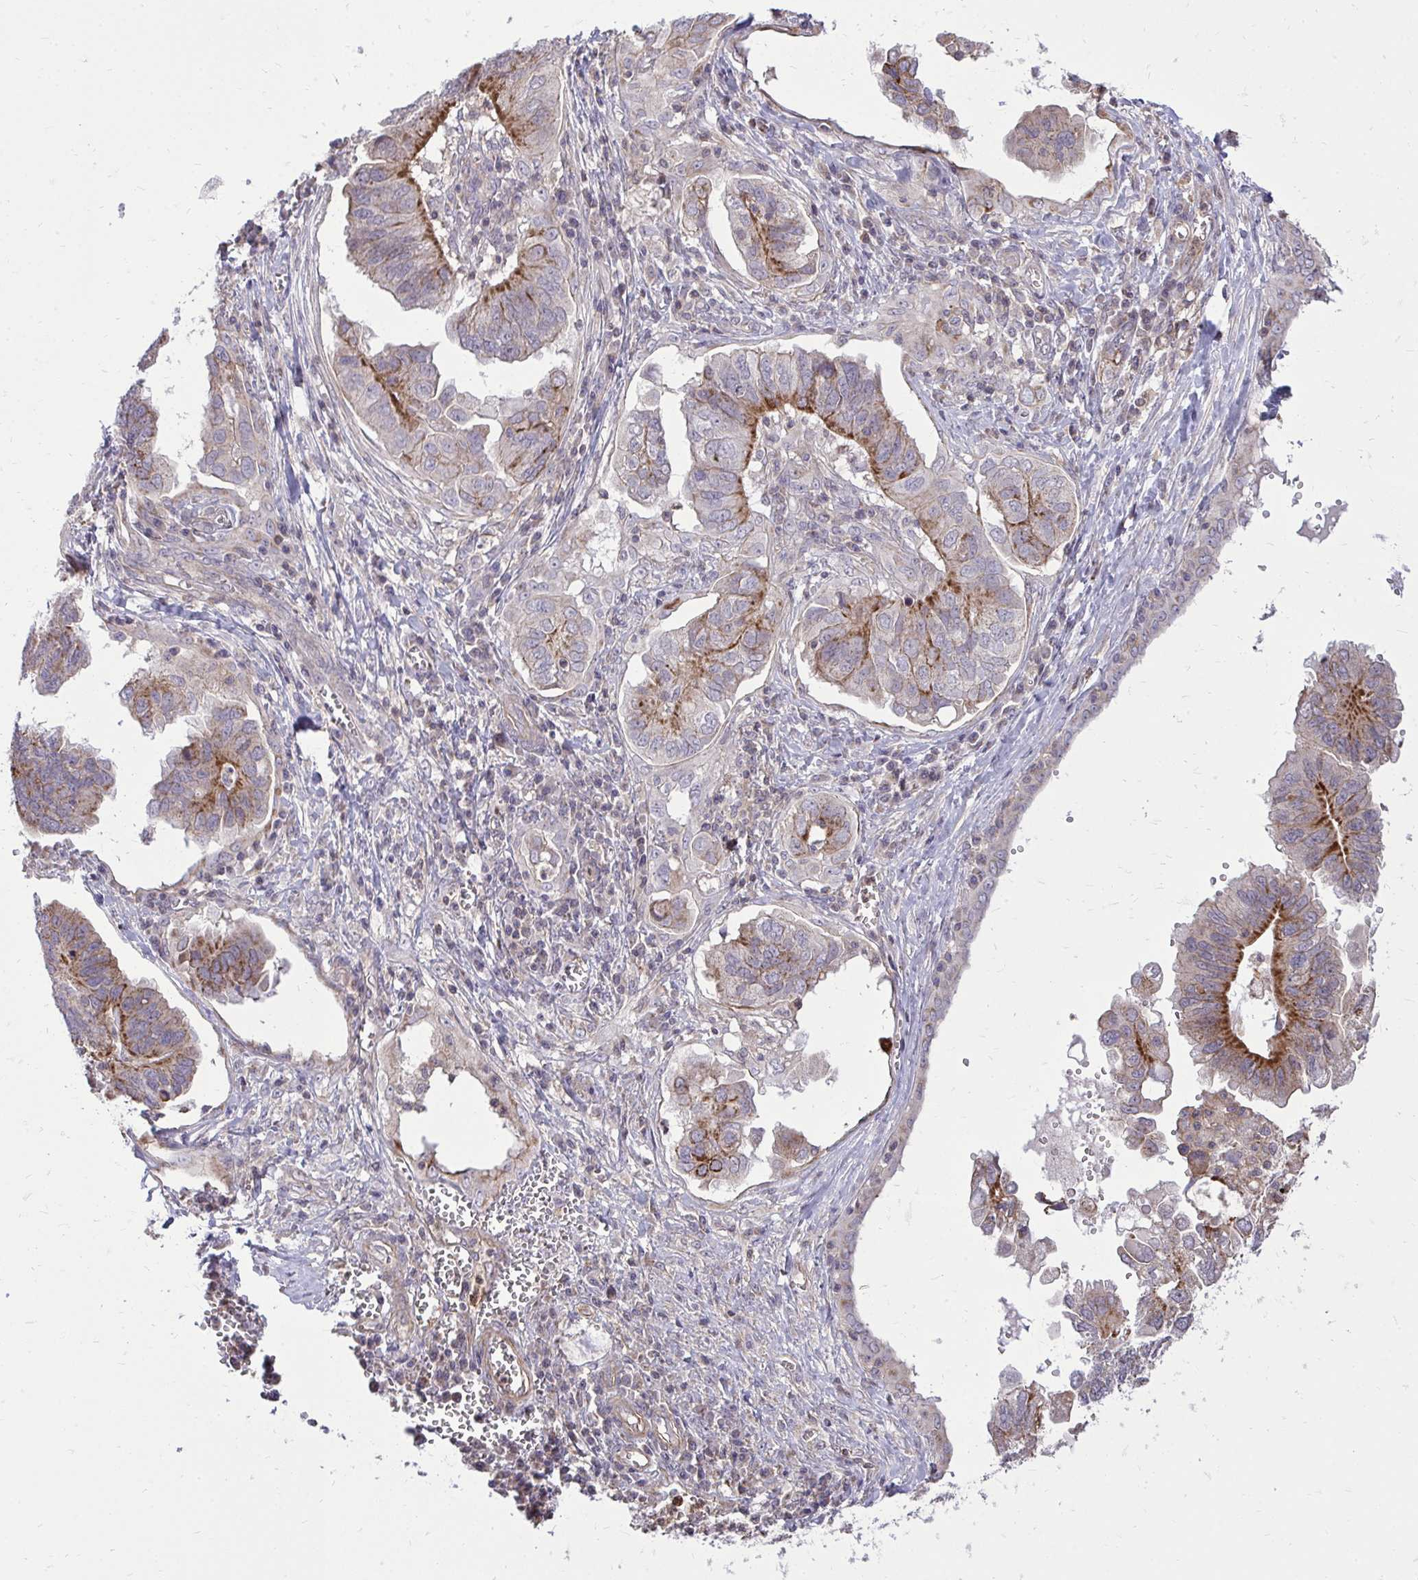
{"staining": {"intensity": "moderate", "quantity": "25%-75%", "location": "cytoplasmic/membranous"}, "tissue": "ovarian cancer", "cell_type": "Tumor cells", "image_type": "cancer", "snomed": [{"axis": "morphology", "description": "Cystadenocarcinoma, serous, NOS"}, {"axis": "topography", "description": "Ovary"}], "caption": "Ovarian cancer was stained to show a protein in brown. There is medium levels of moderate cytoplasmic/membranous positivity in about 25%-75% of tumor cells.", "gene": "SLC7A5", "patient": {"sex": "female", "age": 79}}